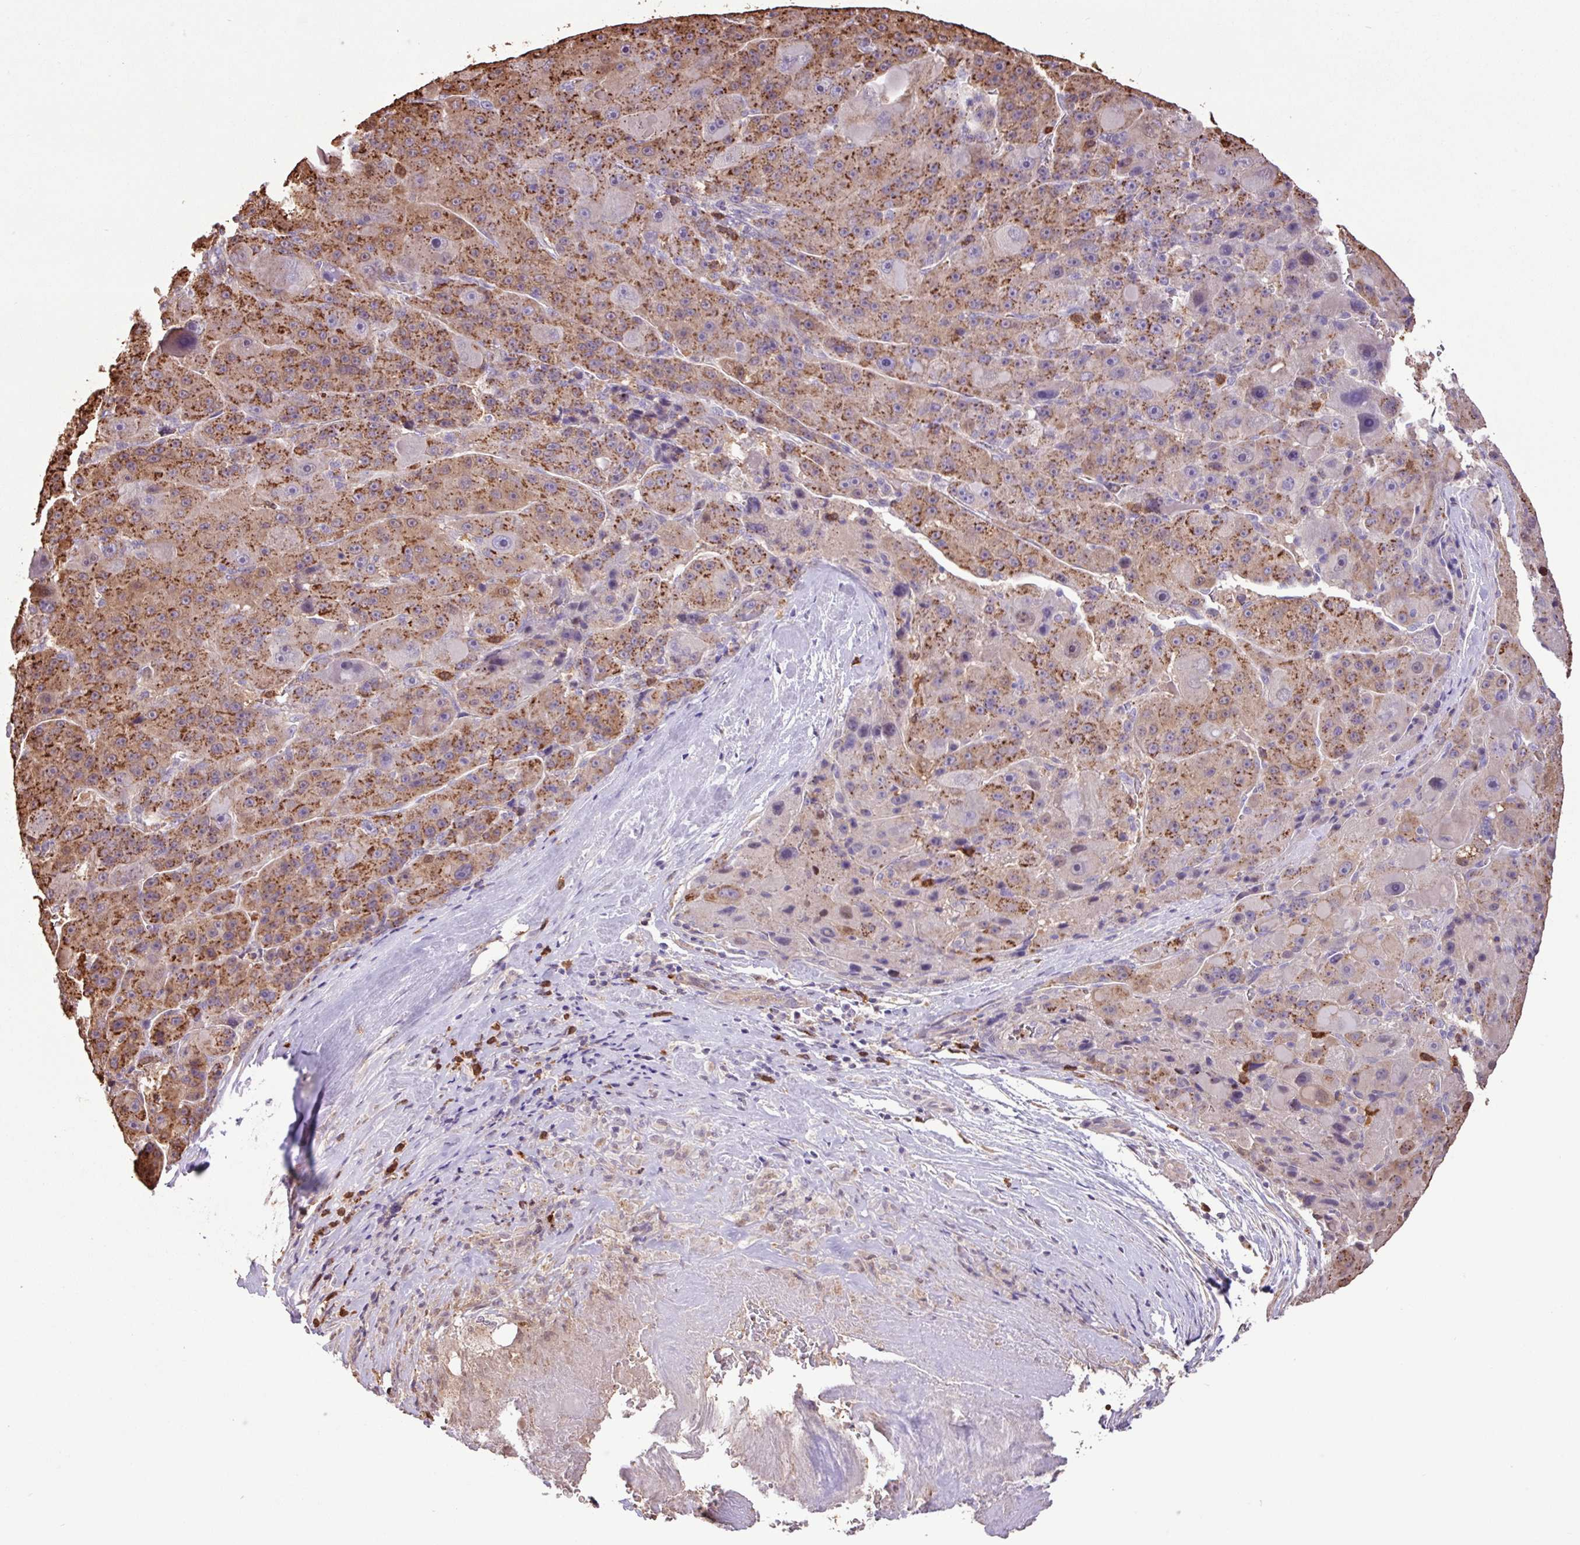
{"staining": {"intensity": "moderate", "quantity": "25%-75%", "location": "cytoplasmic/membranous"}, "tissue": "liver cancer", "cell_type": "Tumor cells", "image_type": "cancer", "snomed": [{"axis": "morphology", "description": "Carcinoma, Hepatocellular, NOS"}, {"axis": "topography", "description": "Liver"}], "caption": "Immunohistochemistry (IHC) of human hepatocellular carcinoma (liver) reveals medium levels of moderate cytoplasmic/membranous positivity in approximately 25%-75% of tumor cells.", "gene": "CHST11", "patient": {"sex": "male", "age": 76}}